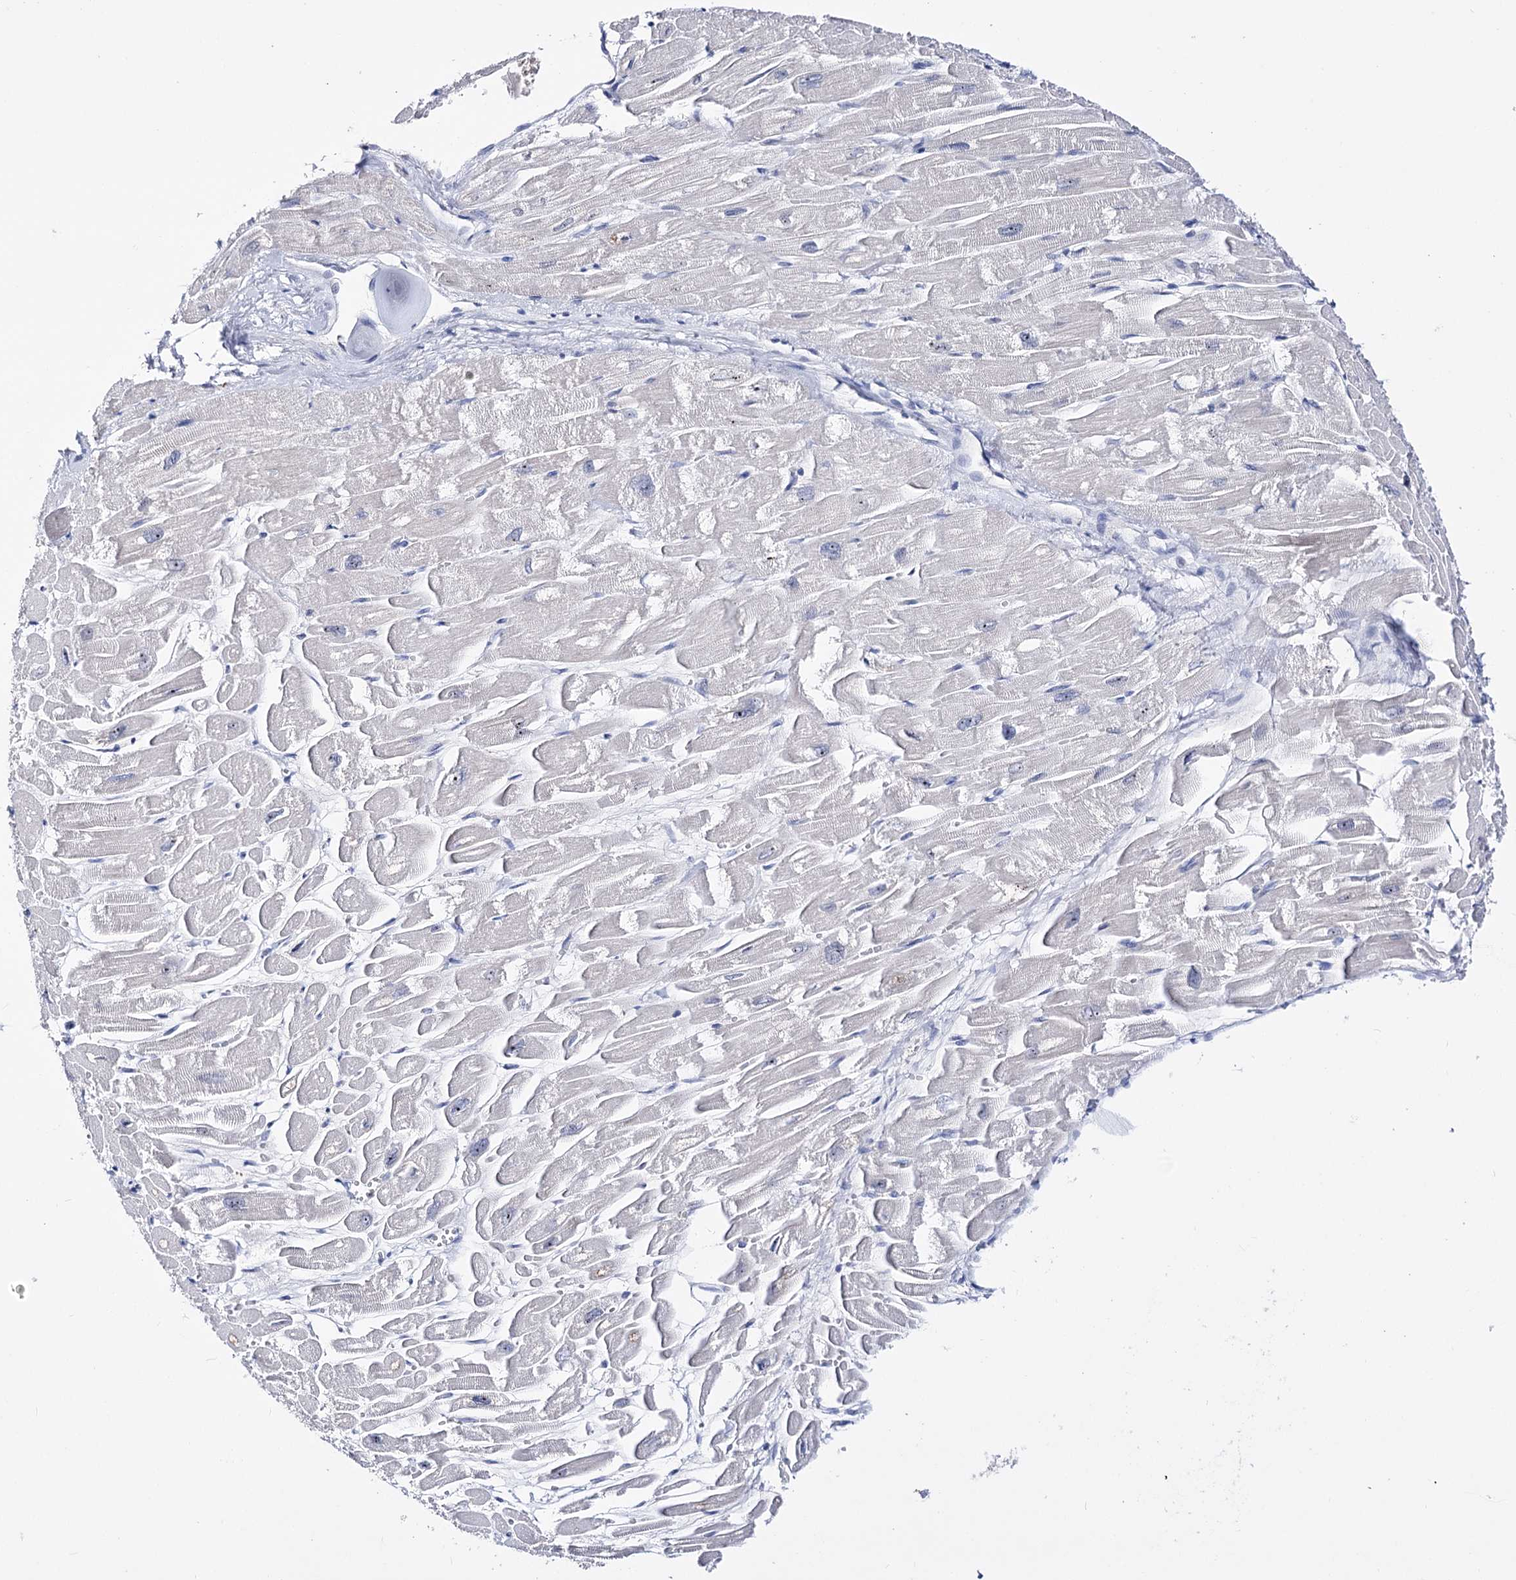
{"staining": {"intensity": "negative", "quantity": "none", "location": "none"}, "tissue": "heart muscle", "cell_type": "Cardiomyocytes", "image_type": "normal", "snomed": [{"axis": "morphology", "description": "Normal tissue, NOS"}, {"axis": "topography", "description": "Heart"}], "caption": "Immunohistochemical staining of unremarkable human heart muscle reveals no significant staining in cardiomyocytes.", "gene": "PCGF5", "patient": {"sex": "male", "age": 54}}